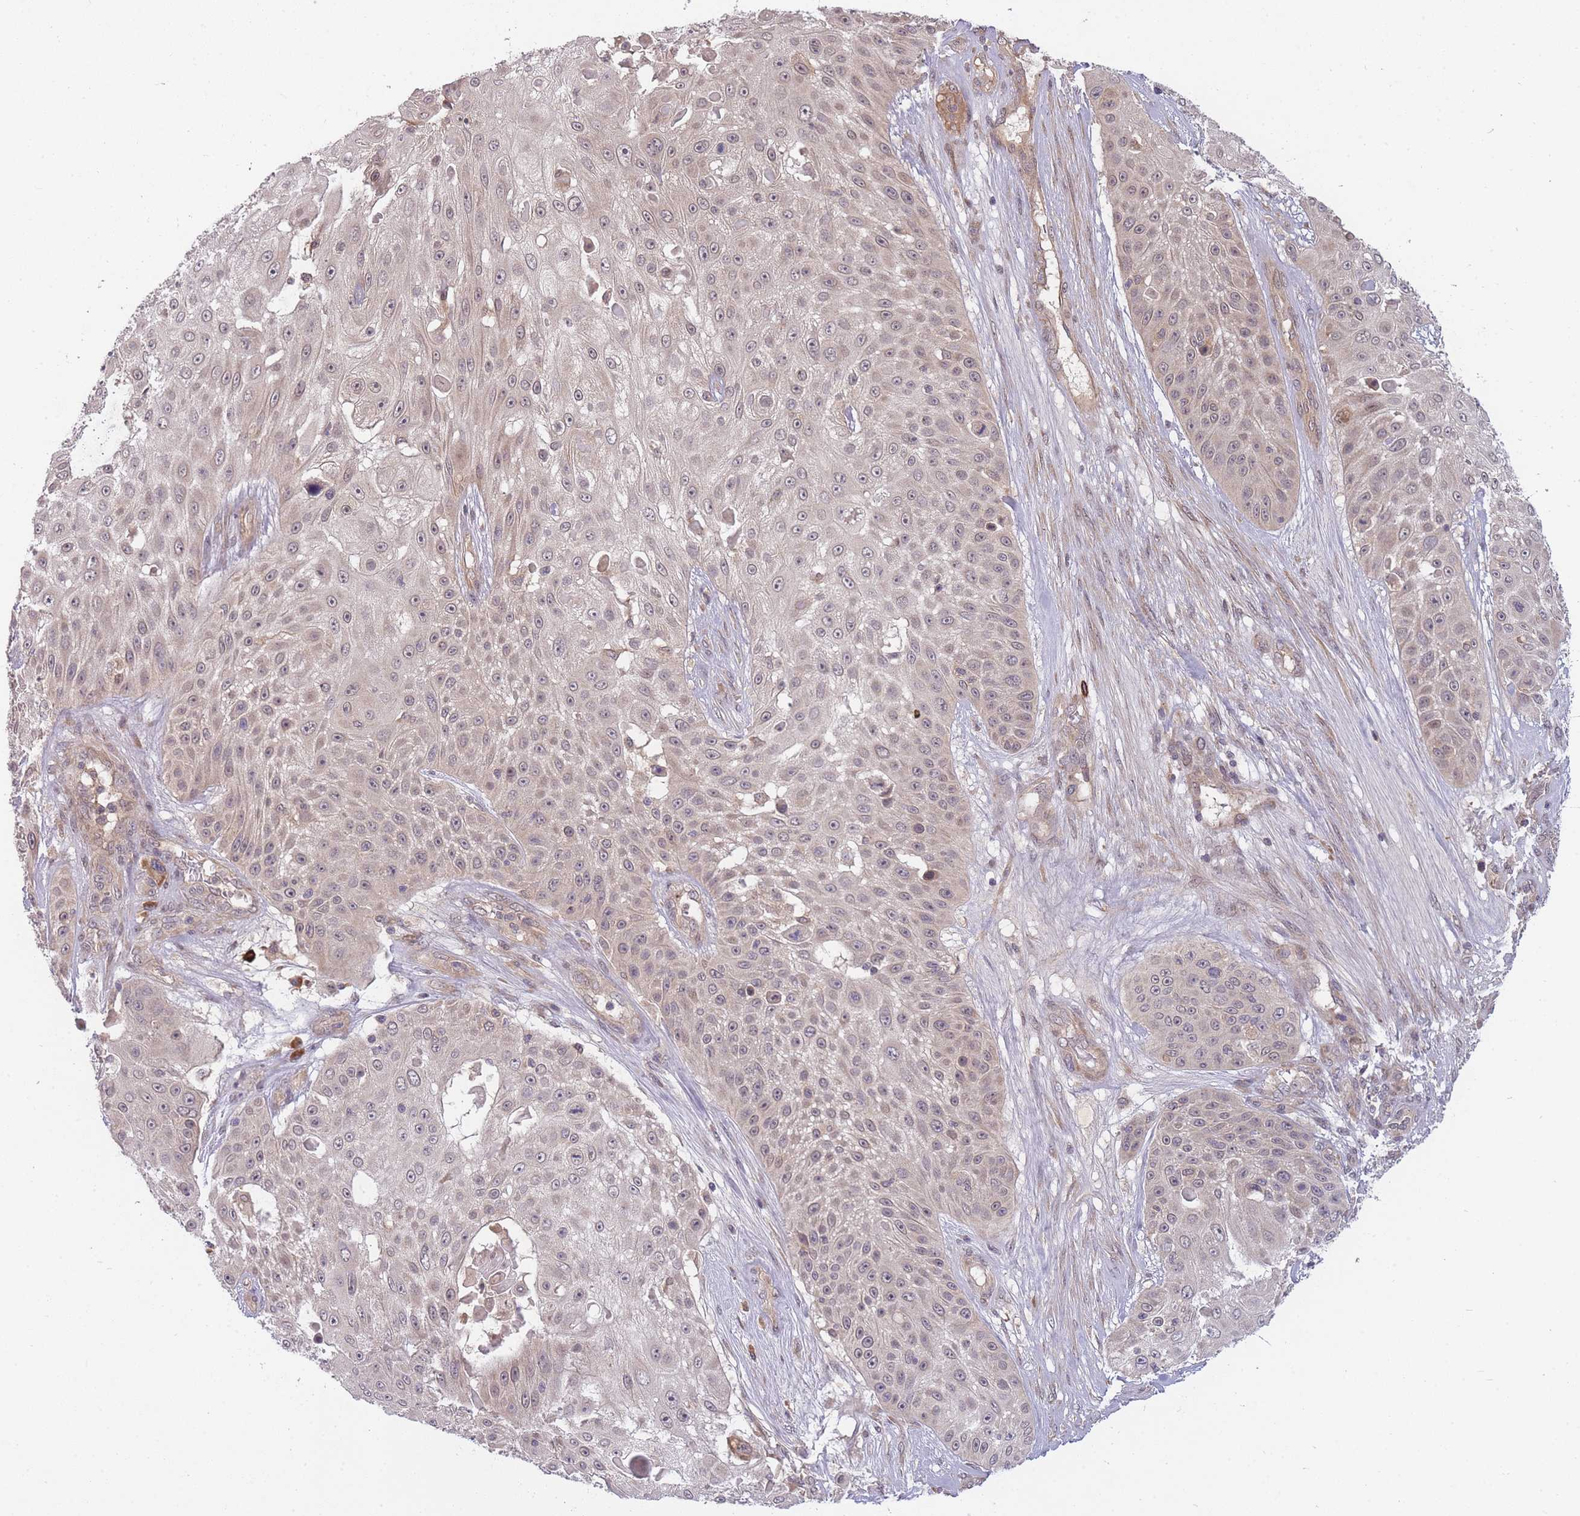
{"staining": {"intensity": "moderate", "quantity": "<25%", "location": "nuclear"}, "tissue": "skin cancer", "cell_type": "Tumor cells", "image_type": "cancer", "snomed": [{"axis": "morphology", "description": "Squamous cell carcinoma, NOS"}, {"axis": "topography", "description": "Skin"}], "caption": "About <25% of tumor cells in skin squamous cell carcinoma demonstrate moderate nuclear protein expression as visualized by brown immunohistochemical staining.", "gene": "SMC6", "patient": {"sex": "female", "age": 86}}